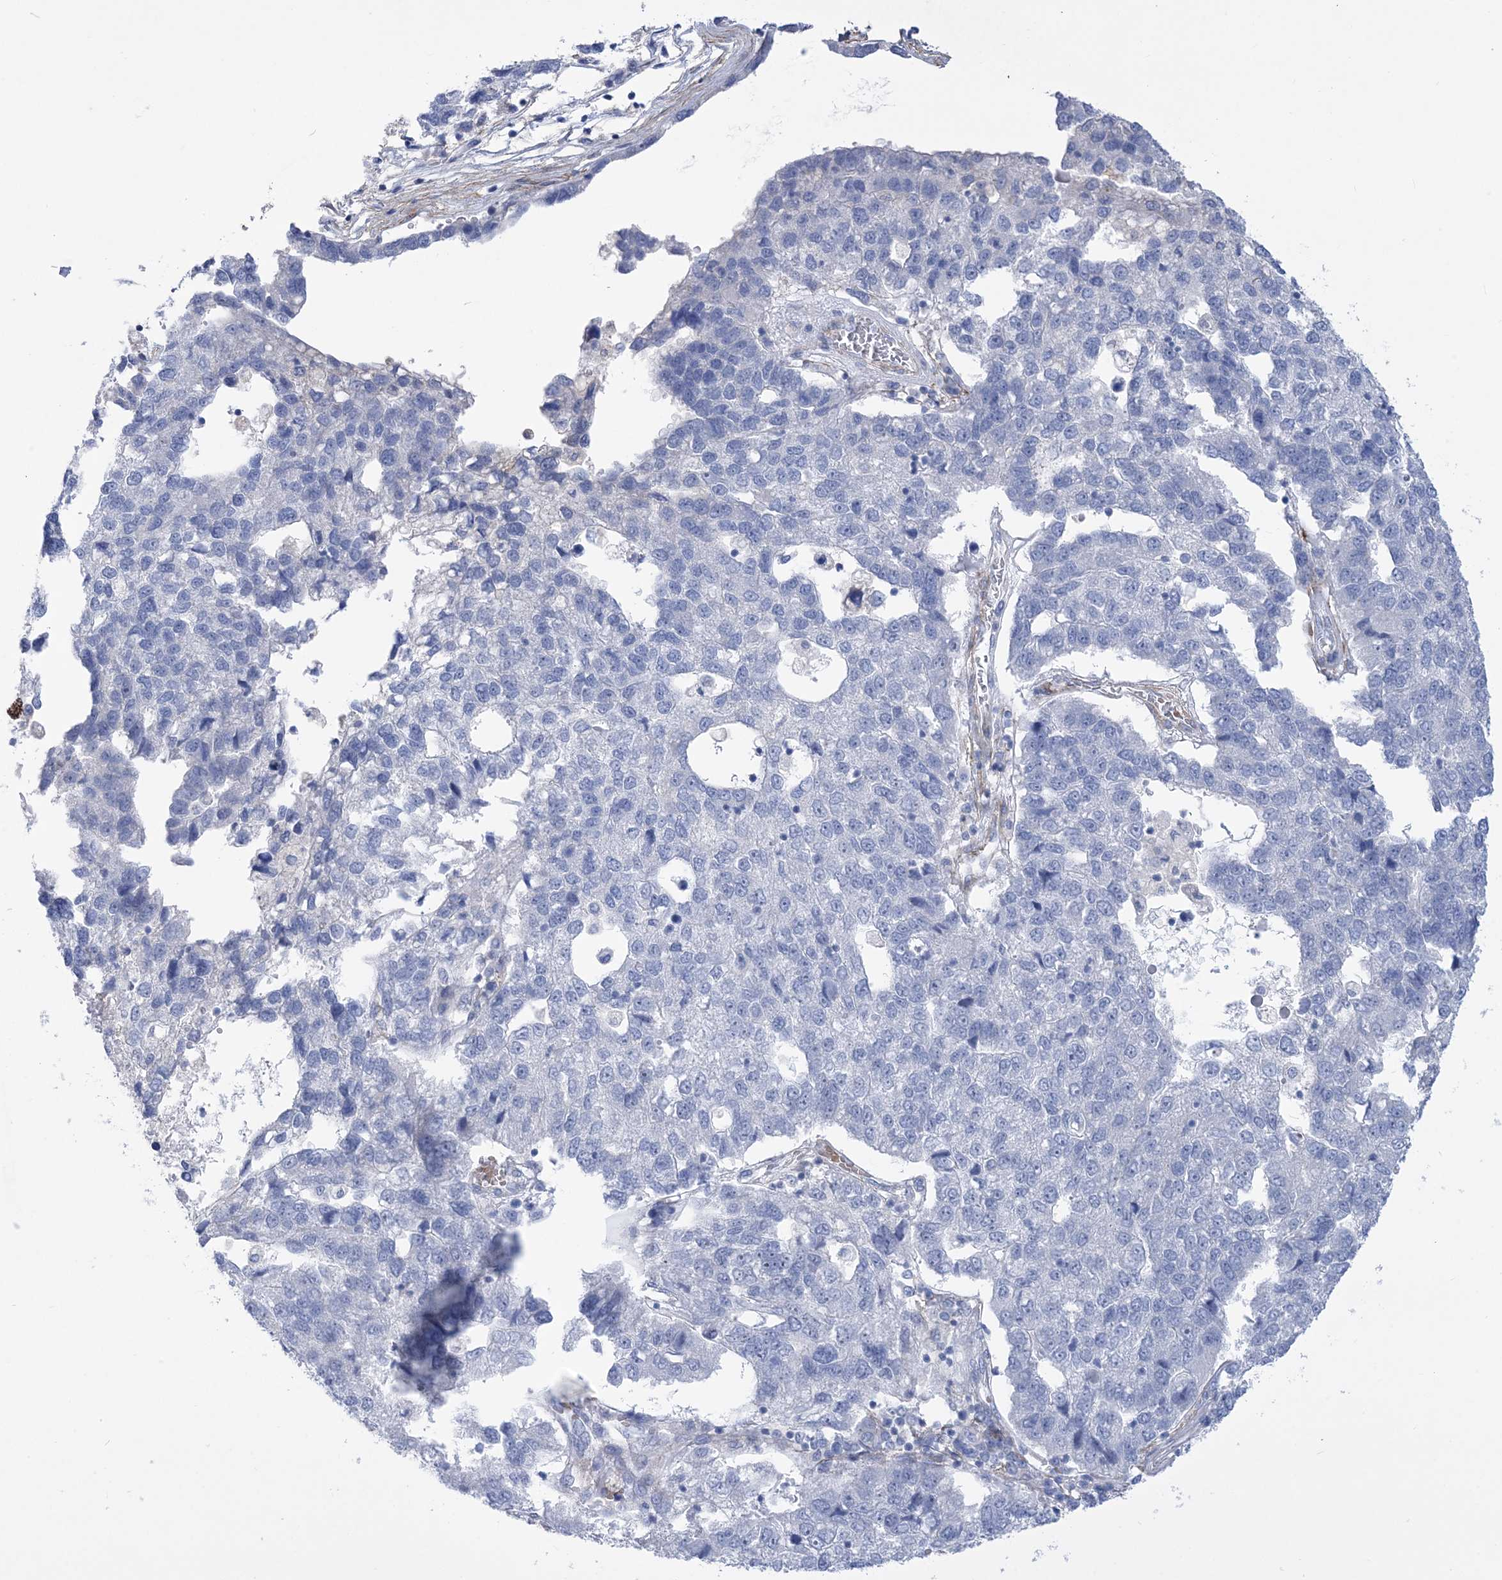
{"staining": {"intensity": "negative", "quantity": "none", "location": "none"}, "tissue": "pancreatic cancer", "cell_type": "Tumor cells", "image_type": "cancer", "snomed": [{"axis": "morphology", "description": "Adenocarcinoma, NOS"}, {"axis": "topography", "description": "Pancreas"}], "caption": "DAB immunohistochemical staining of human pancreatic adenocarcinoma reveals no significant positivity in tumor cells.", "gene": "WDR74", "patient": {"sex": "female", "age": 61}}